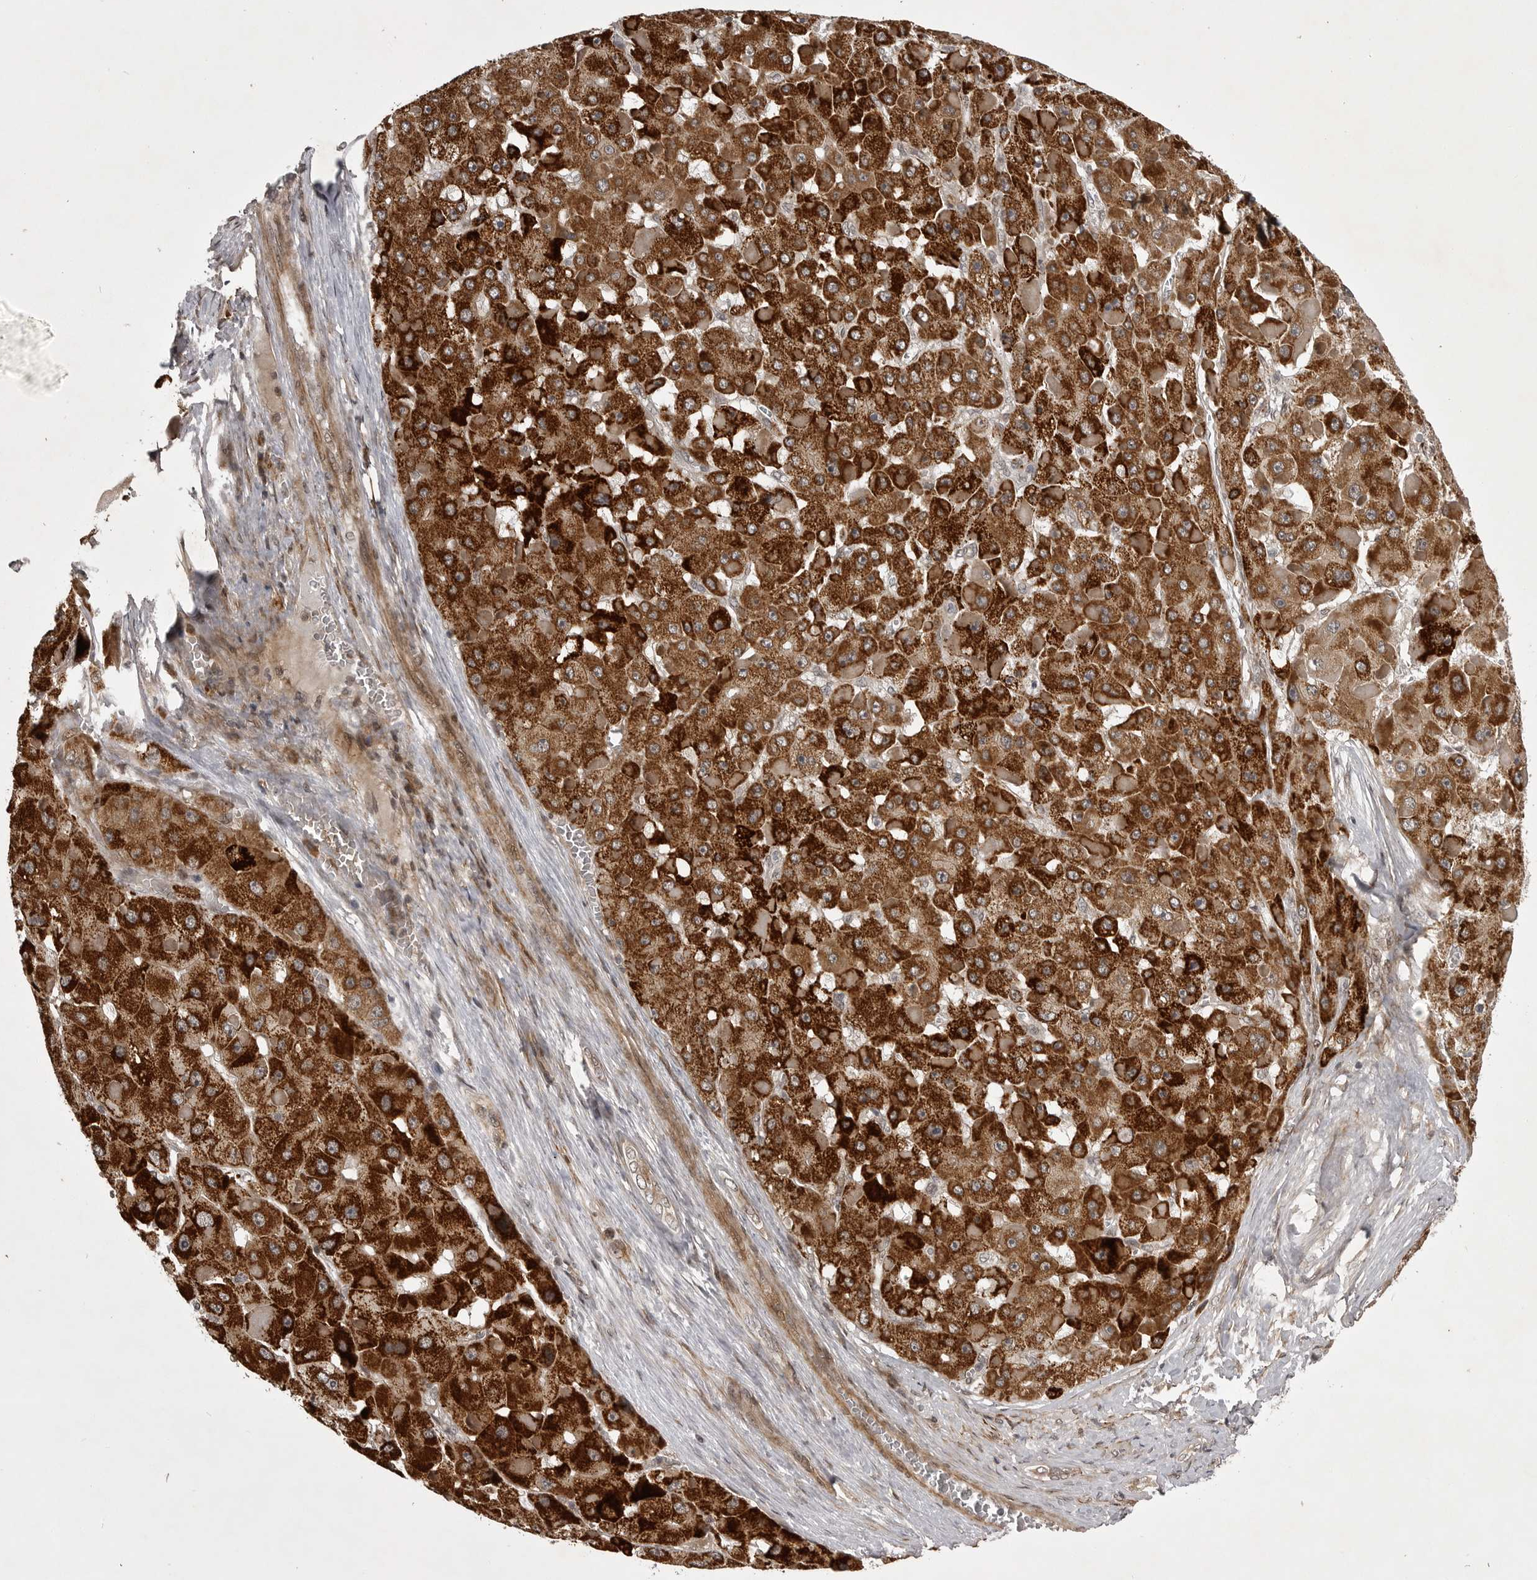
{"staining": {"intensity": "strong", "quantity": ">75%", "location": "cytoplasmic/membranous"}, "tissue": "liver cancer", "cell_type": "Tumor cells", "image_type": "cancer", "snomed": [{"axis": "morphology", "description": "Carcinoma, Hepatocellular, NOS"}, {"axis": "topography", "description": "Liver"}], "caption": "Immunohistochemistry micrograph of neoplastic tissue: human liver cancer stained using IHC shows high levels of strong protein expression localized specifically in the cytoplasmic/membranous of tumor cells, appearing as a cytoplasmic/membranous brown color.", "gene": "SNX16", "patient": {"sex": "female", "age": 73}}